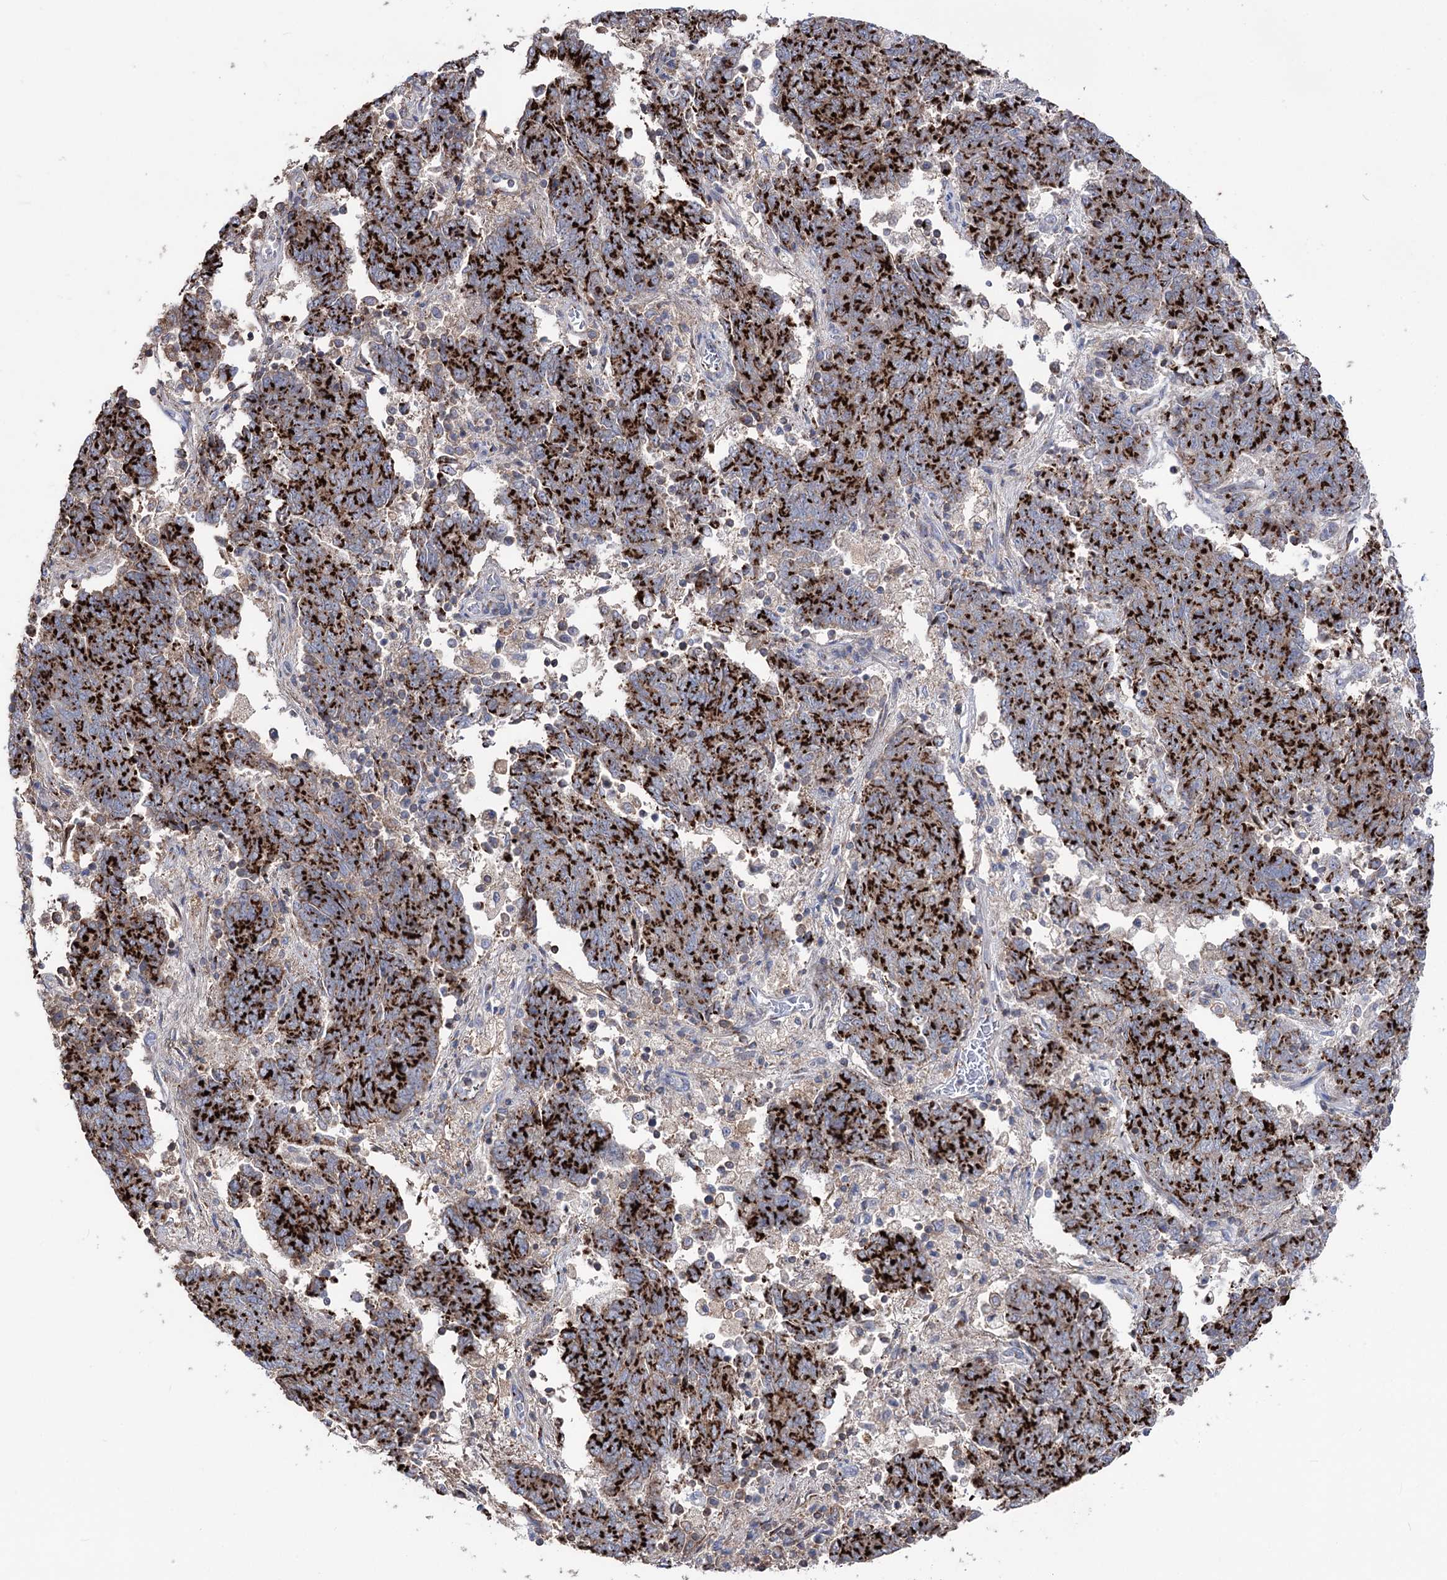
{"staining": {"intensity": "strong", "quantity": ">75%", "location": "cytoplasmic/membranous"}, "tissue": "endometrial cancer", "cell_type": "Tumor cells", "image_type": "cancer", "snomed": [{"axis": "morphology", "description": "Adenocarcinoma, NOS"}, {"axis": "topography", "description": "Endometrium"}], "caption": "Immunohistochemistry (DAB) staining of human endometrial adenocarcinoma demonstrates strong cytoplasmic/membranous protein positivity in approximately >75% of tumor cells. (brown staining indicates protein expression, while blue staining denotes nuclei).", "gene": "ARHGAP20", "patient": {"sex": "female", "age": 80}}